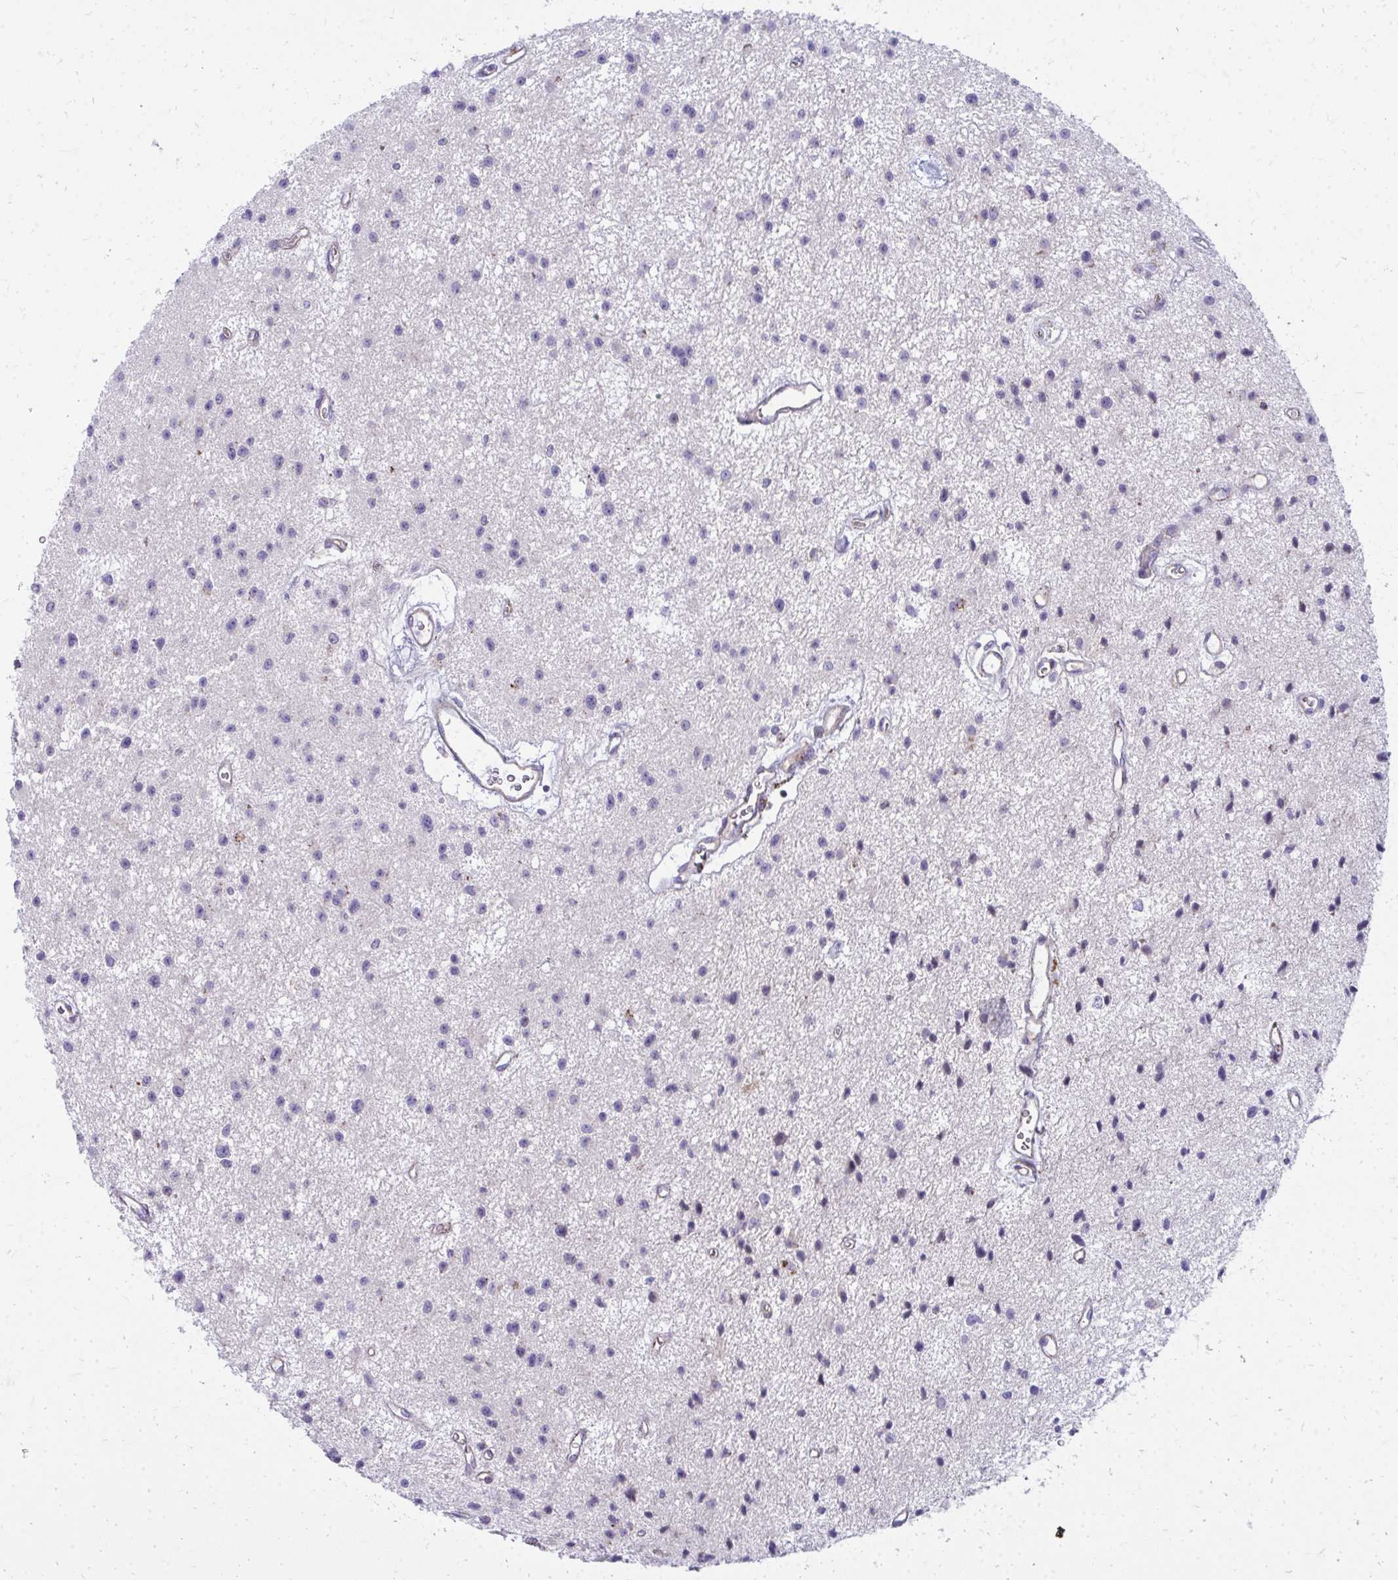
{"staining": {"intensity": "negative", "quantity": "none", "location": "none"}, "tissue": "glioma", "cell_type": "Tumor cells", "image_type": "cancer", "snomed": [{"axis": "morphology", "description": "Glioma, malignant, Low grade"}, {"axis": "topography", "description": "Brain"}], "caption": "The histopathology image reveals no staining of tumor cells in glioma.", "gene": "LRRC4B", "patient": {"sex": "male", "age": 43}}